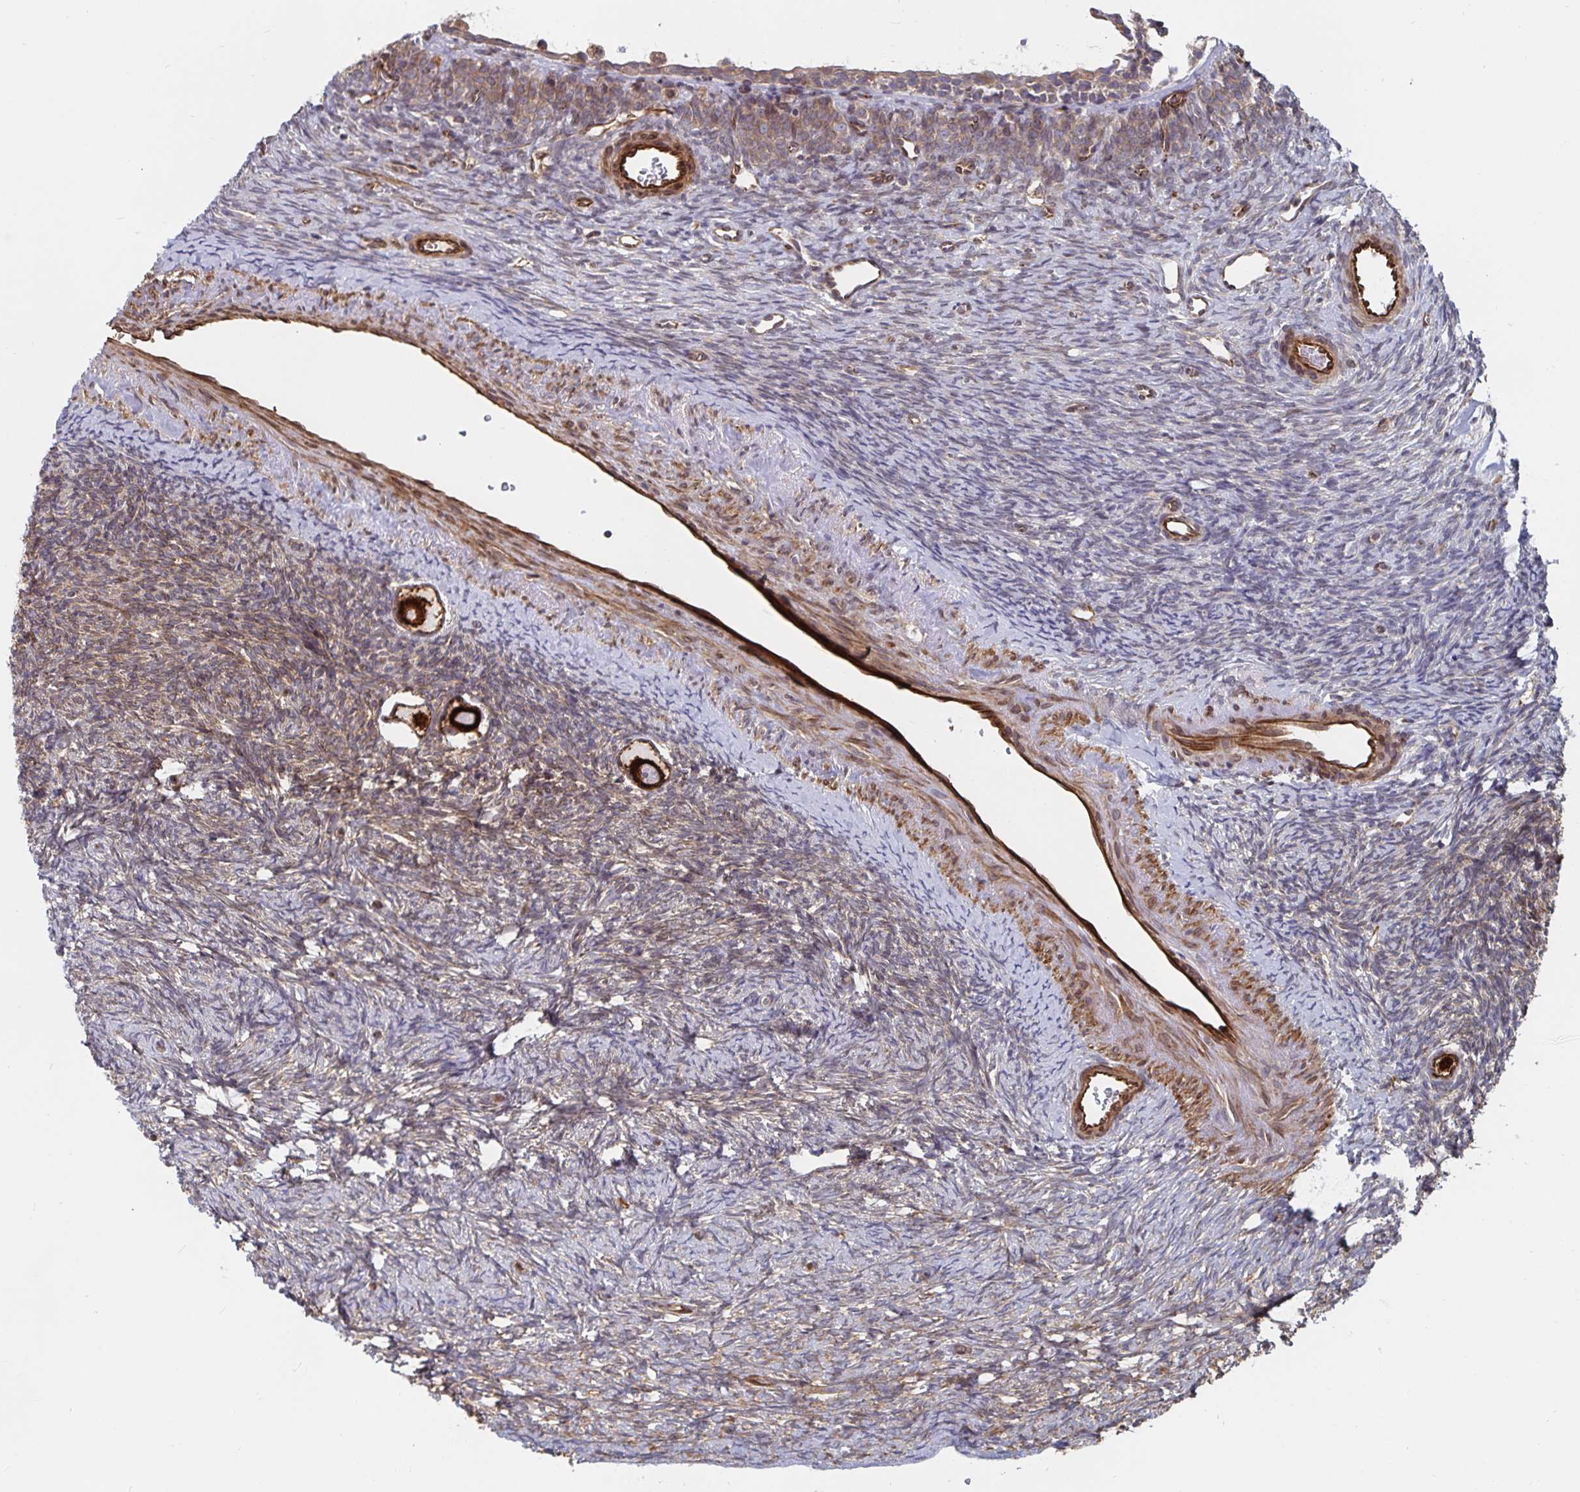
{"staining": {"intensity": "strong", "quantity": ">75%", "location": "cytoplasmic/membranous"}, "tissue": "ovary", "cell_type": "Follicle cells", "image_type": "normal", "snomed": [{"axis": "morphology", "description": "Normal tissue, NOS"}, {"axis": "topography", "description": "Ovary"}], "caption": "Human ovary stained for a protein (brown) shows strong cytoplasmic/membranous positive positivity in approximately >75% of follicle cells.", "gene": "BCAP29", "patient": {"sex": "female", "age": 34}}